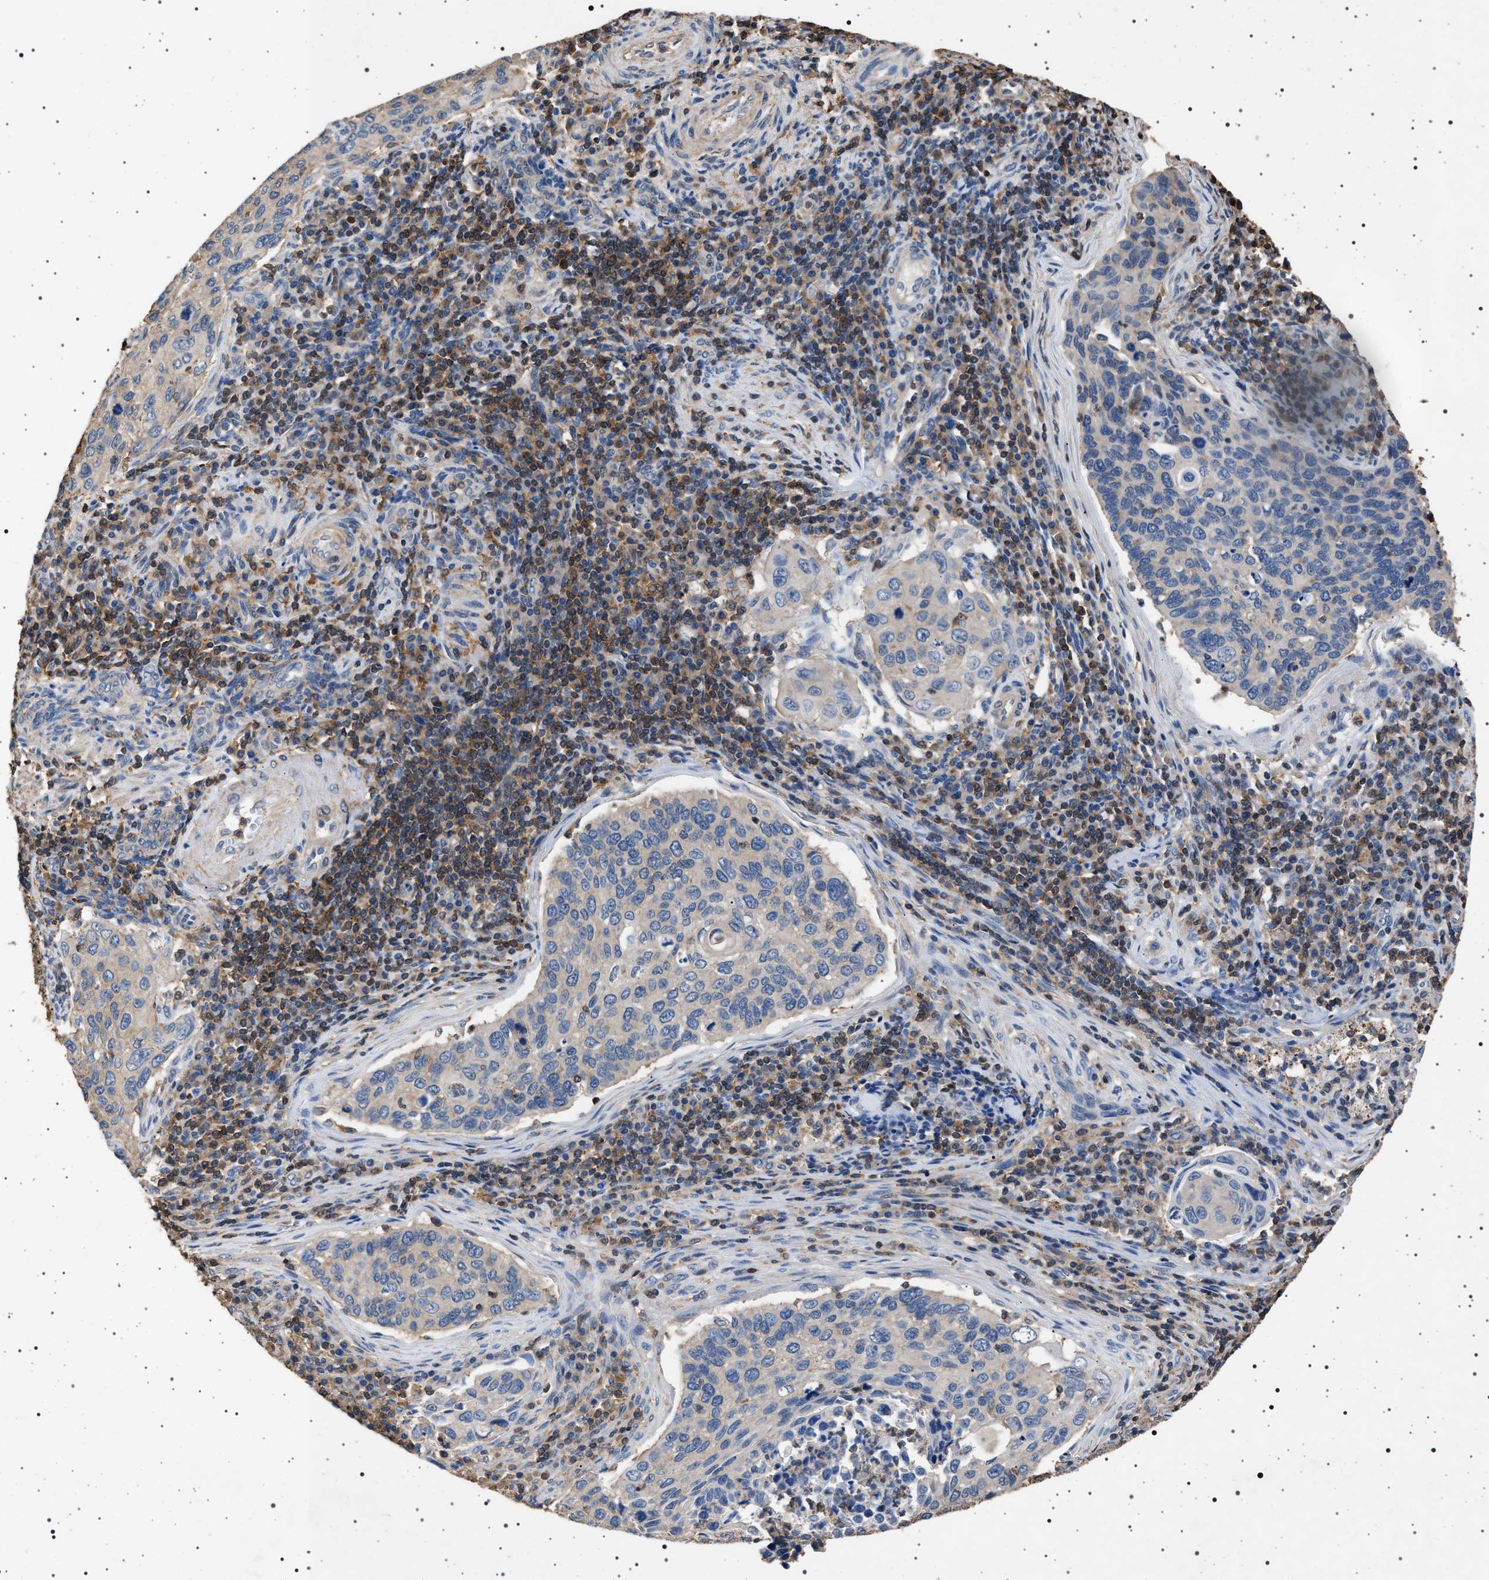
{"staining": {"intensity": "negative", "quantity": "none", "location": "none"}, "tissue": "cervical cancer", "cell_type": "Tumor cells", "image_type": "cancer", "snomed": [{"axis": "morphology", "description": "Squamous cell carcinoma, NOS"}, {"axis": "topography", "description": "Cervix"}], "caption": "Immunohistochemistry histopathology image of neoplastic tissue: human cervical squamous cell carcinoma stained with DAB shows no significant protein expression in tumor cells.", "gene": "SMAP2", "patient": {"sex": "female", "age": 53}}